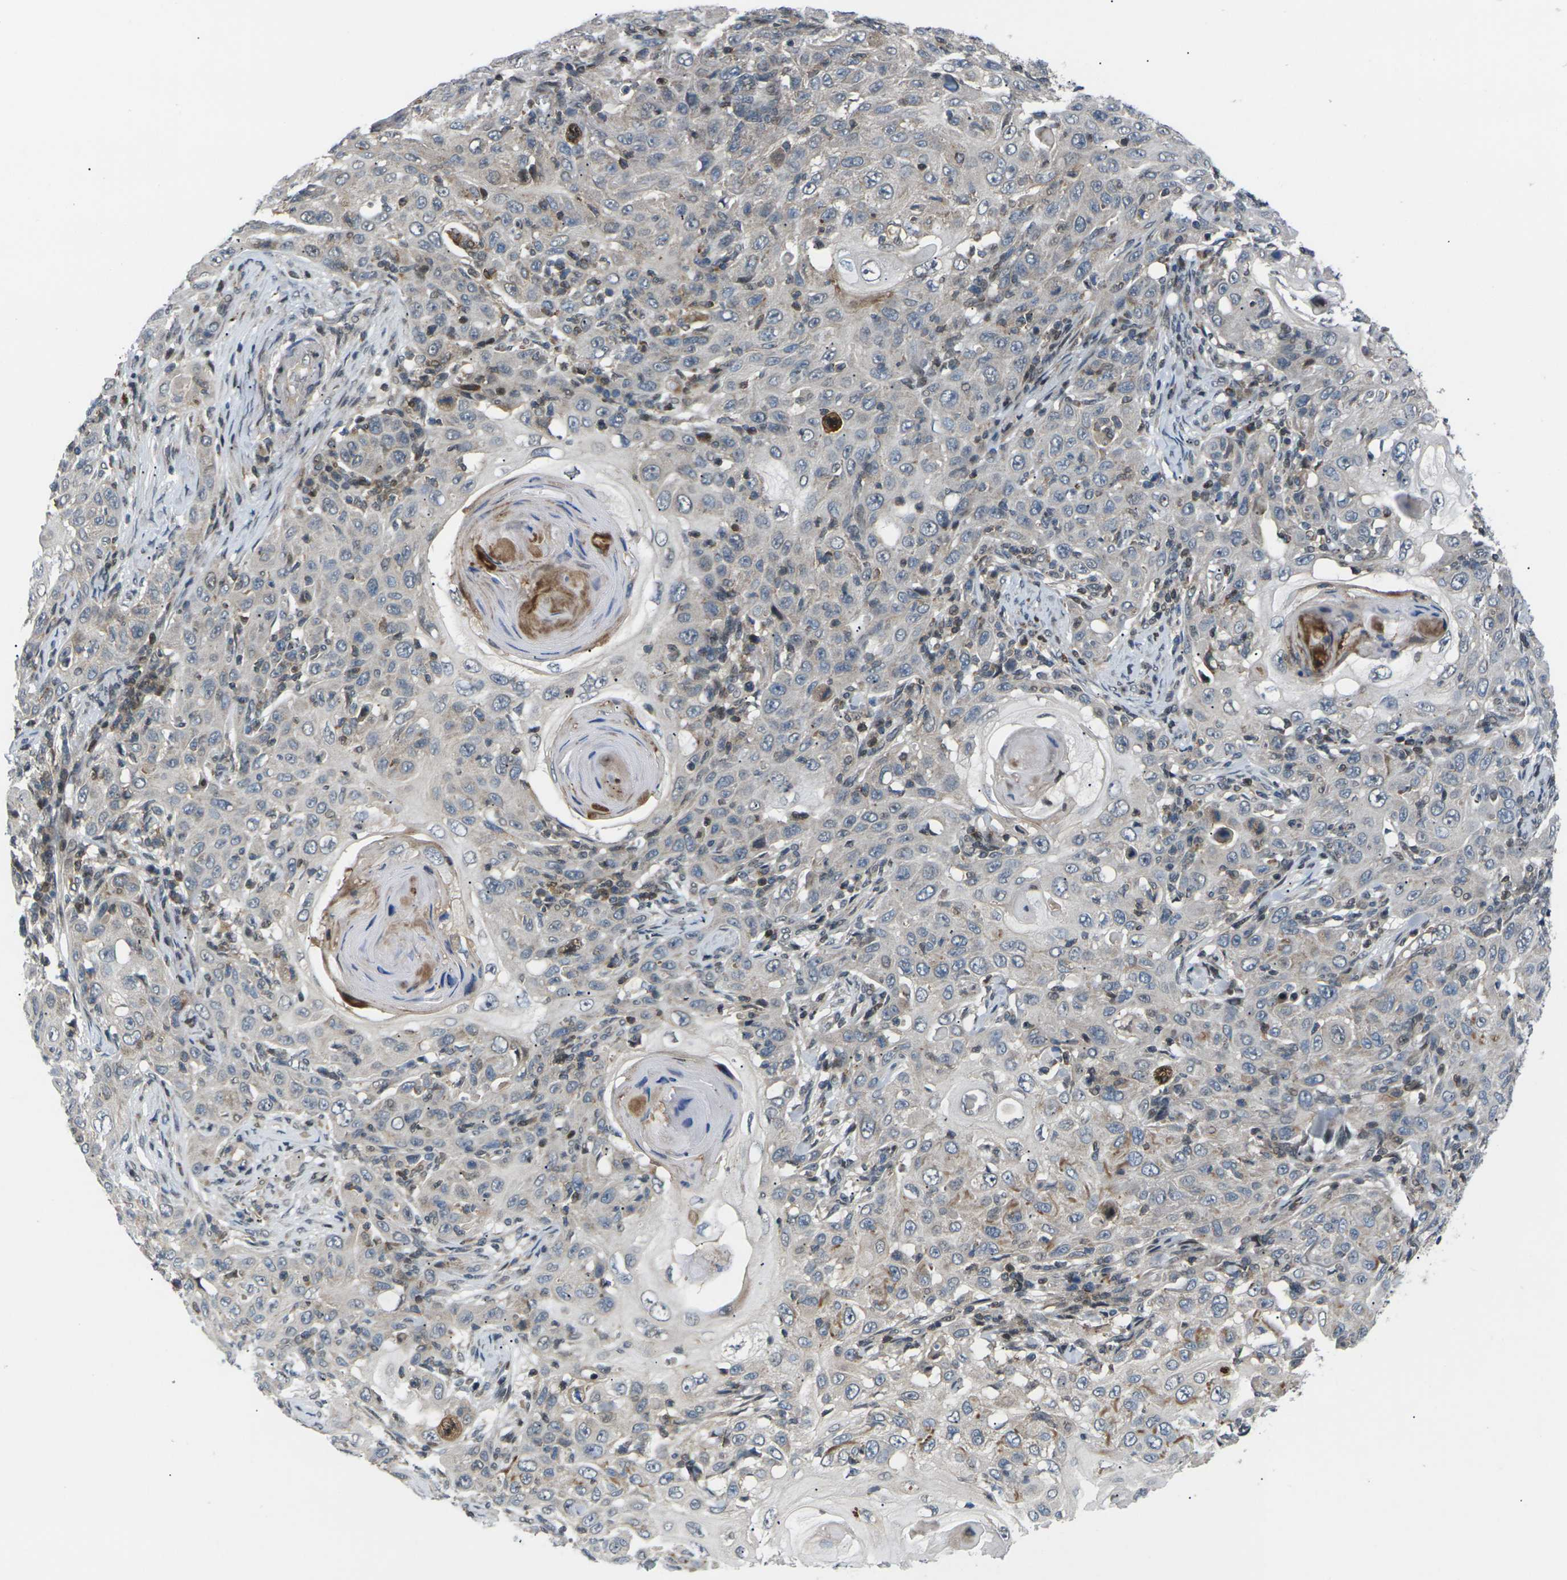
{"staining": {"intensity": "weak", "quantity": "<25%", "location": "cytoplasmic/membranous"}, "tissue": "skin cancer", "cell_type": "Tumor cells", "image_type": "cancer", "snomed": [{"axis": "morphology", "description": "Squamous cell carcinoma, NOS"}, {"axis": "topography", "description": "Skin"}], "caption": "High power microscopy image of an immunohistochemistry micrograph of skin cancer, revealing no significant staining in tumor cells.", "gene": "RPS6KA3", "patient": {"sex": "female", "age": 88}}